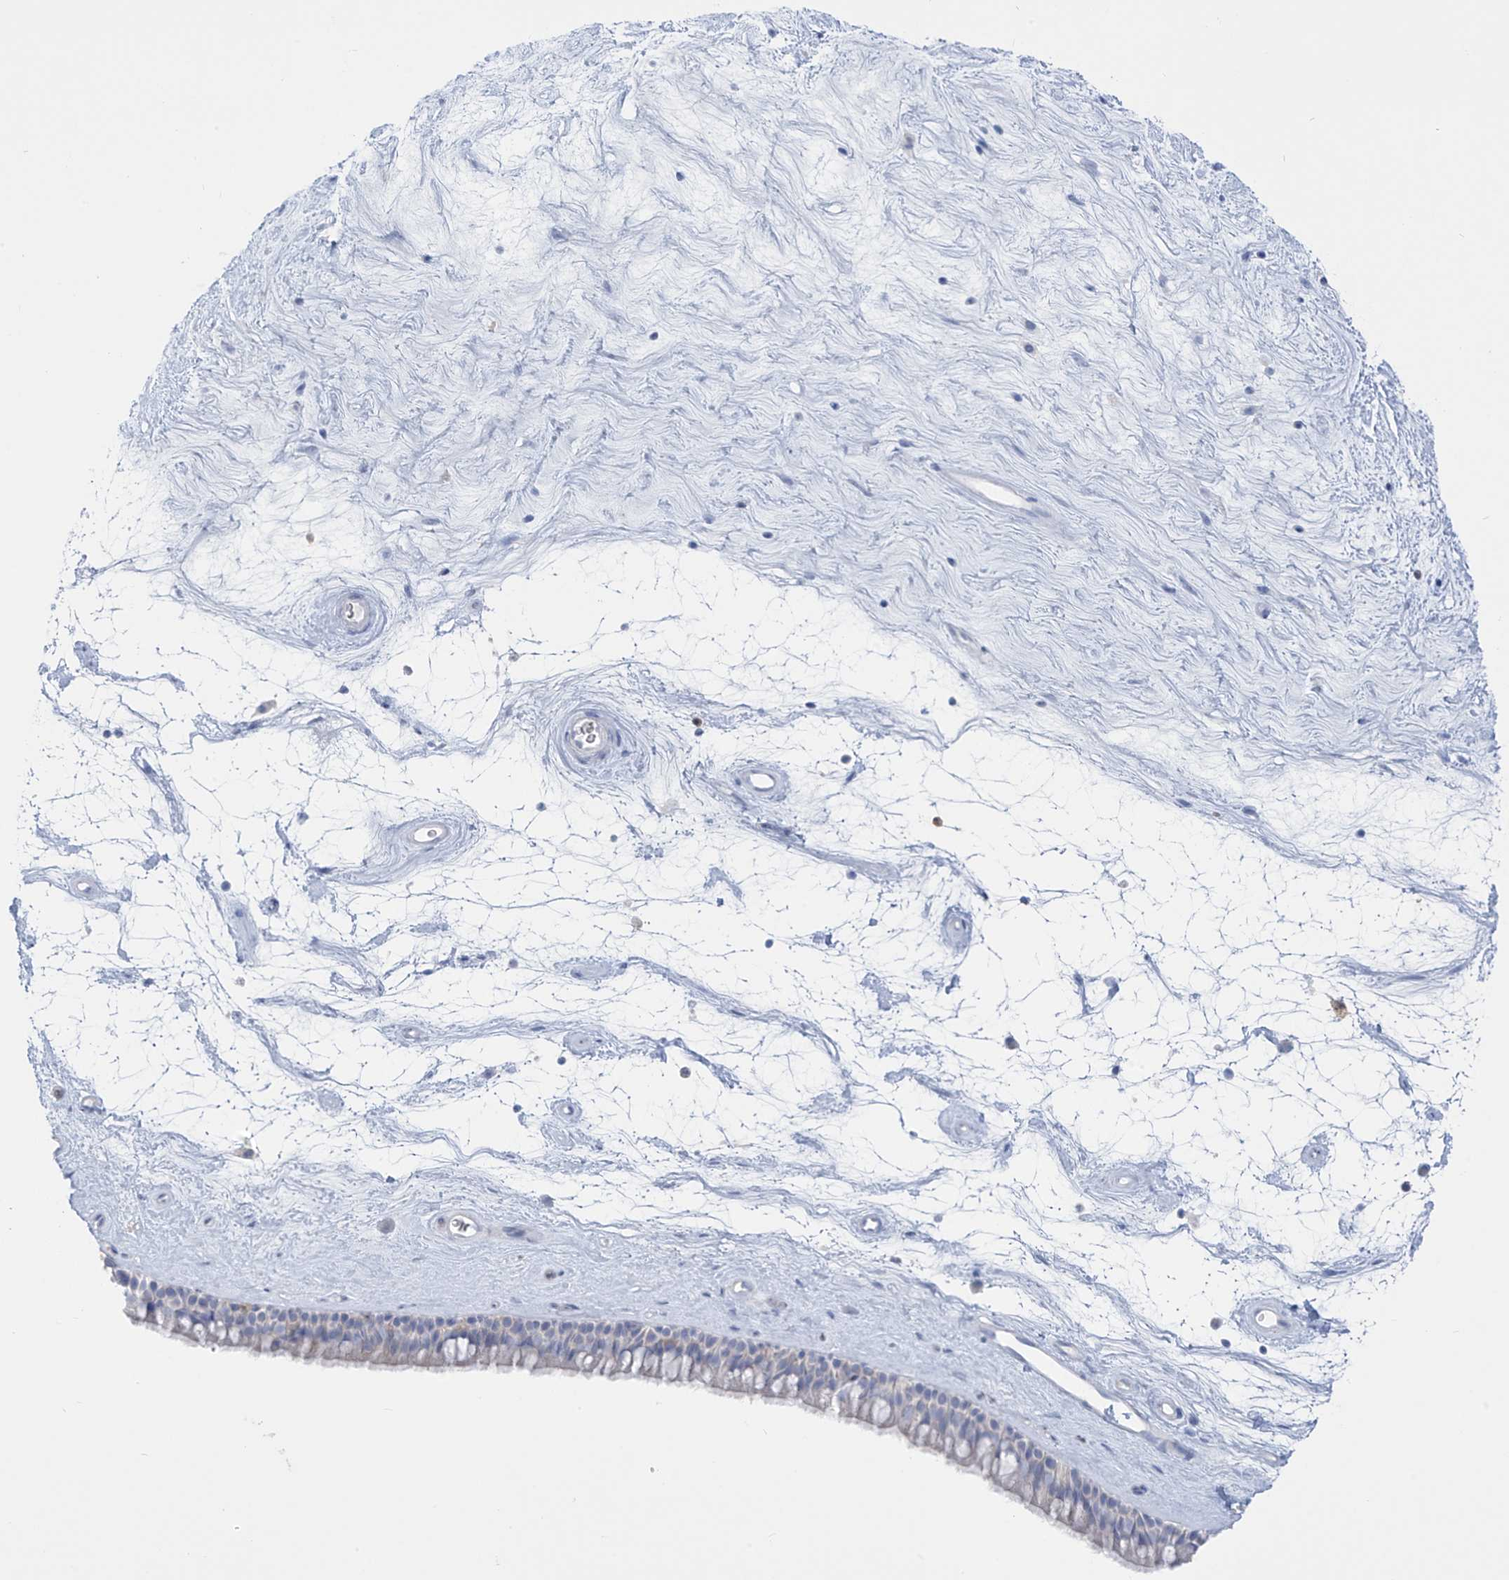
{"staining": {"intensity": "negative", "quantity": "none", "location": "none"}, "tissue": "nasopharynx", "cell_type": "Respiratory epithelial cells", "image_type": "normal", "snomed": [{"axis": "morphology", "description": "Normal tissue, NOS"}, {"axis": "topography", "description": "Nasopharynx"}], "caption": "The micrograph shows no significant positivity in respiratory epithelial cells of nasopharynx.", "gene": "TRMT2B", "patient": {"sex": "male", "age": 64}}